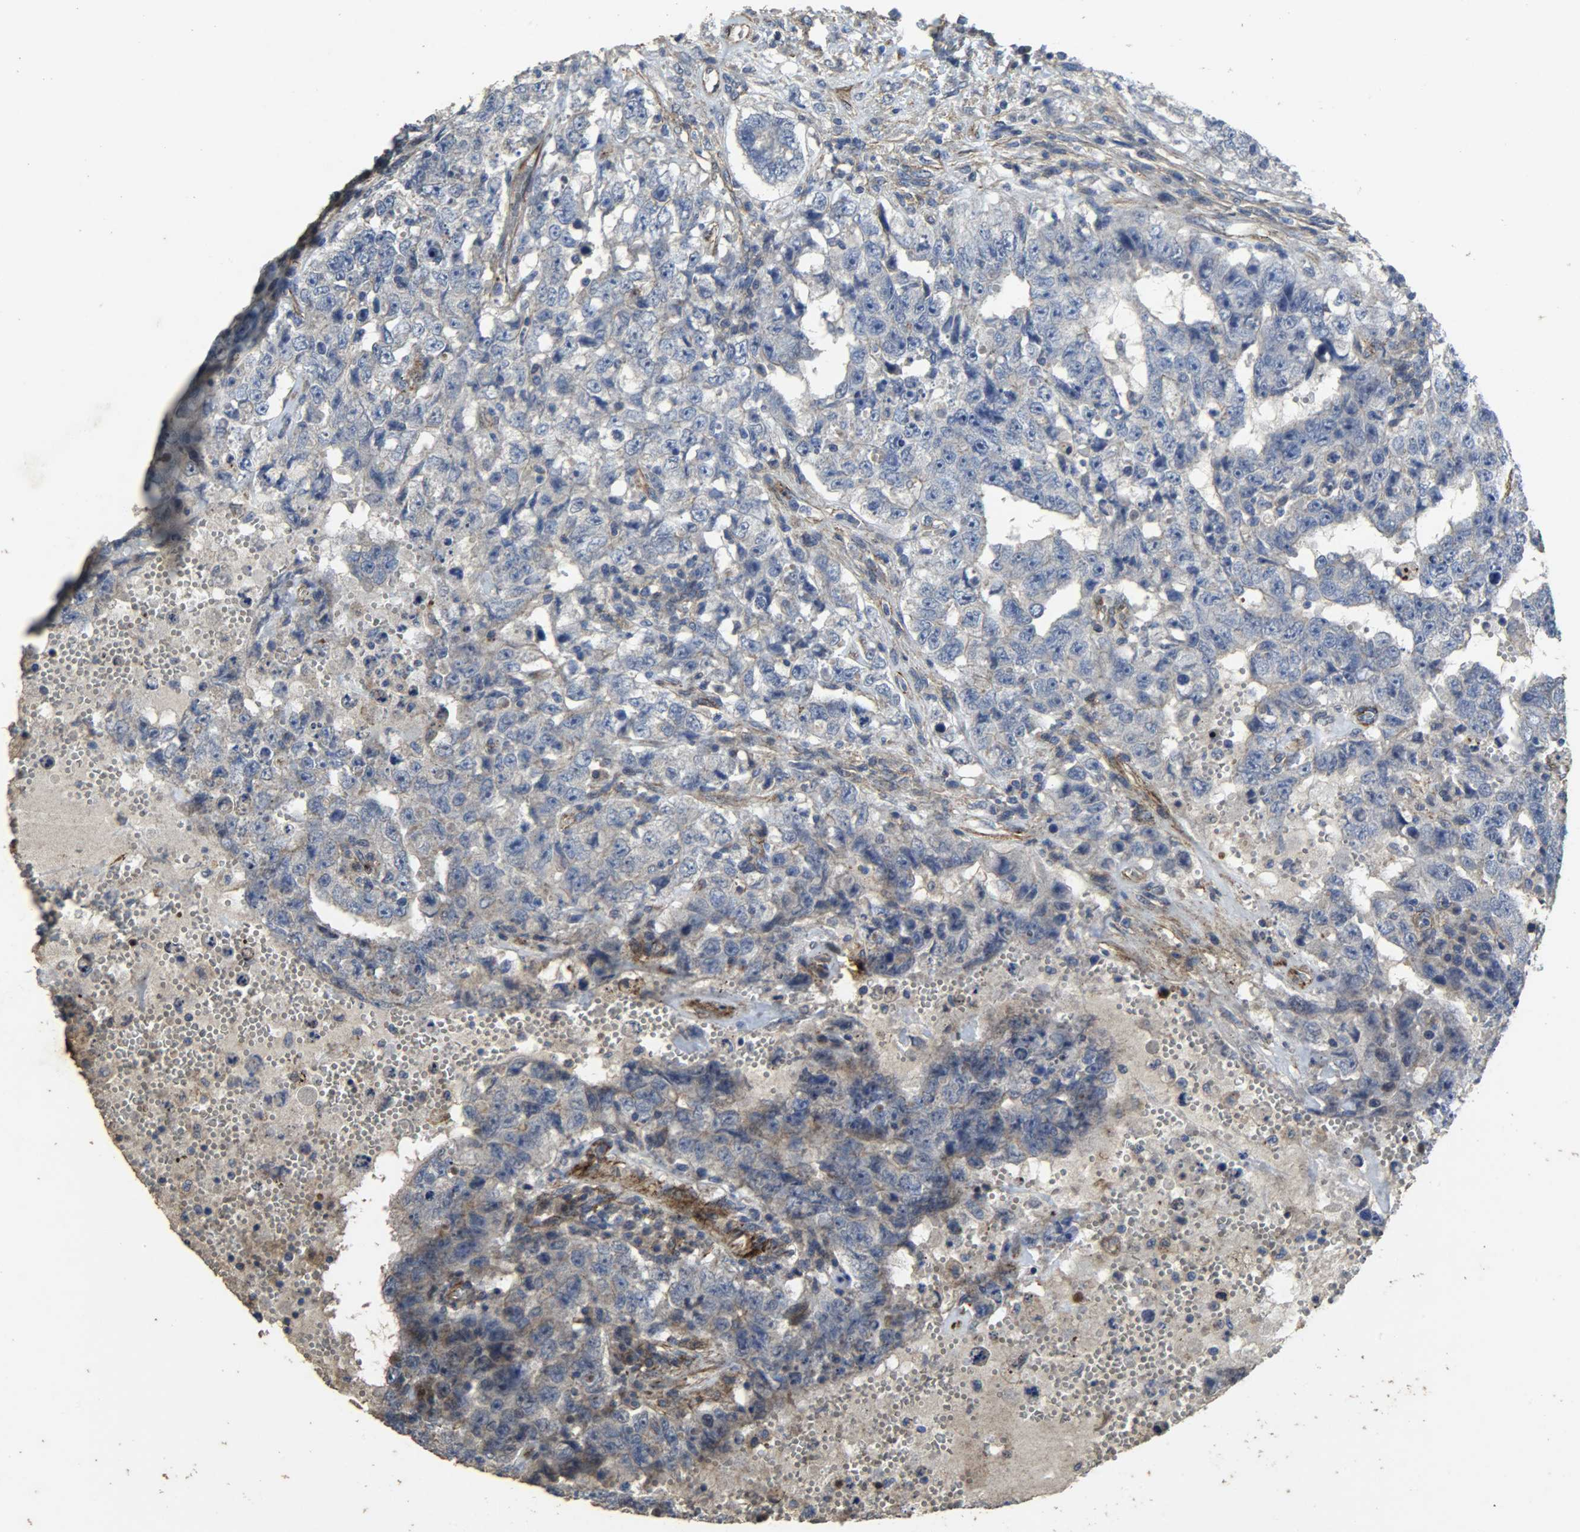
{"staining": {"intensity": "negative", "quantity": "none", "location": "none"}, "tissue": "testis cancer", "cell_type": "Tumor cells", "image_type": "cancer", "snomed": [{"axis": "morphology", "description": "Carcinoma, Embryonal, NOS"}, {"axis": "topography", "description": "Testis"}], "caption": "An immunohistochemistry (IHC) histopathology image of testis cancer (embryonal carcinoma) is shown. There is no staining in tumor cells of testis cancer (embryonal carcinoma).", "gene": "TPM4", "patient": {"sex": "male", "age": 26}}